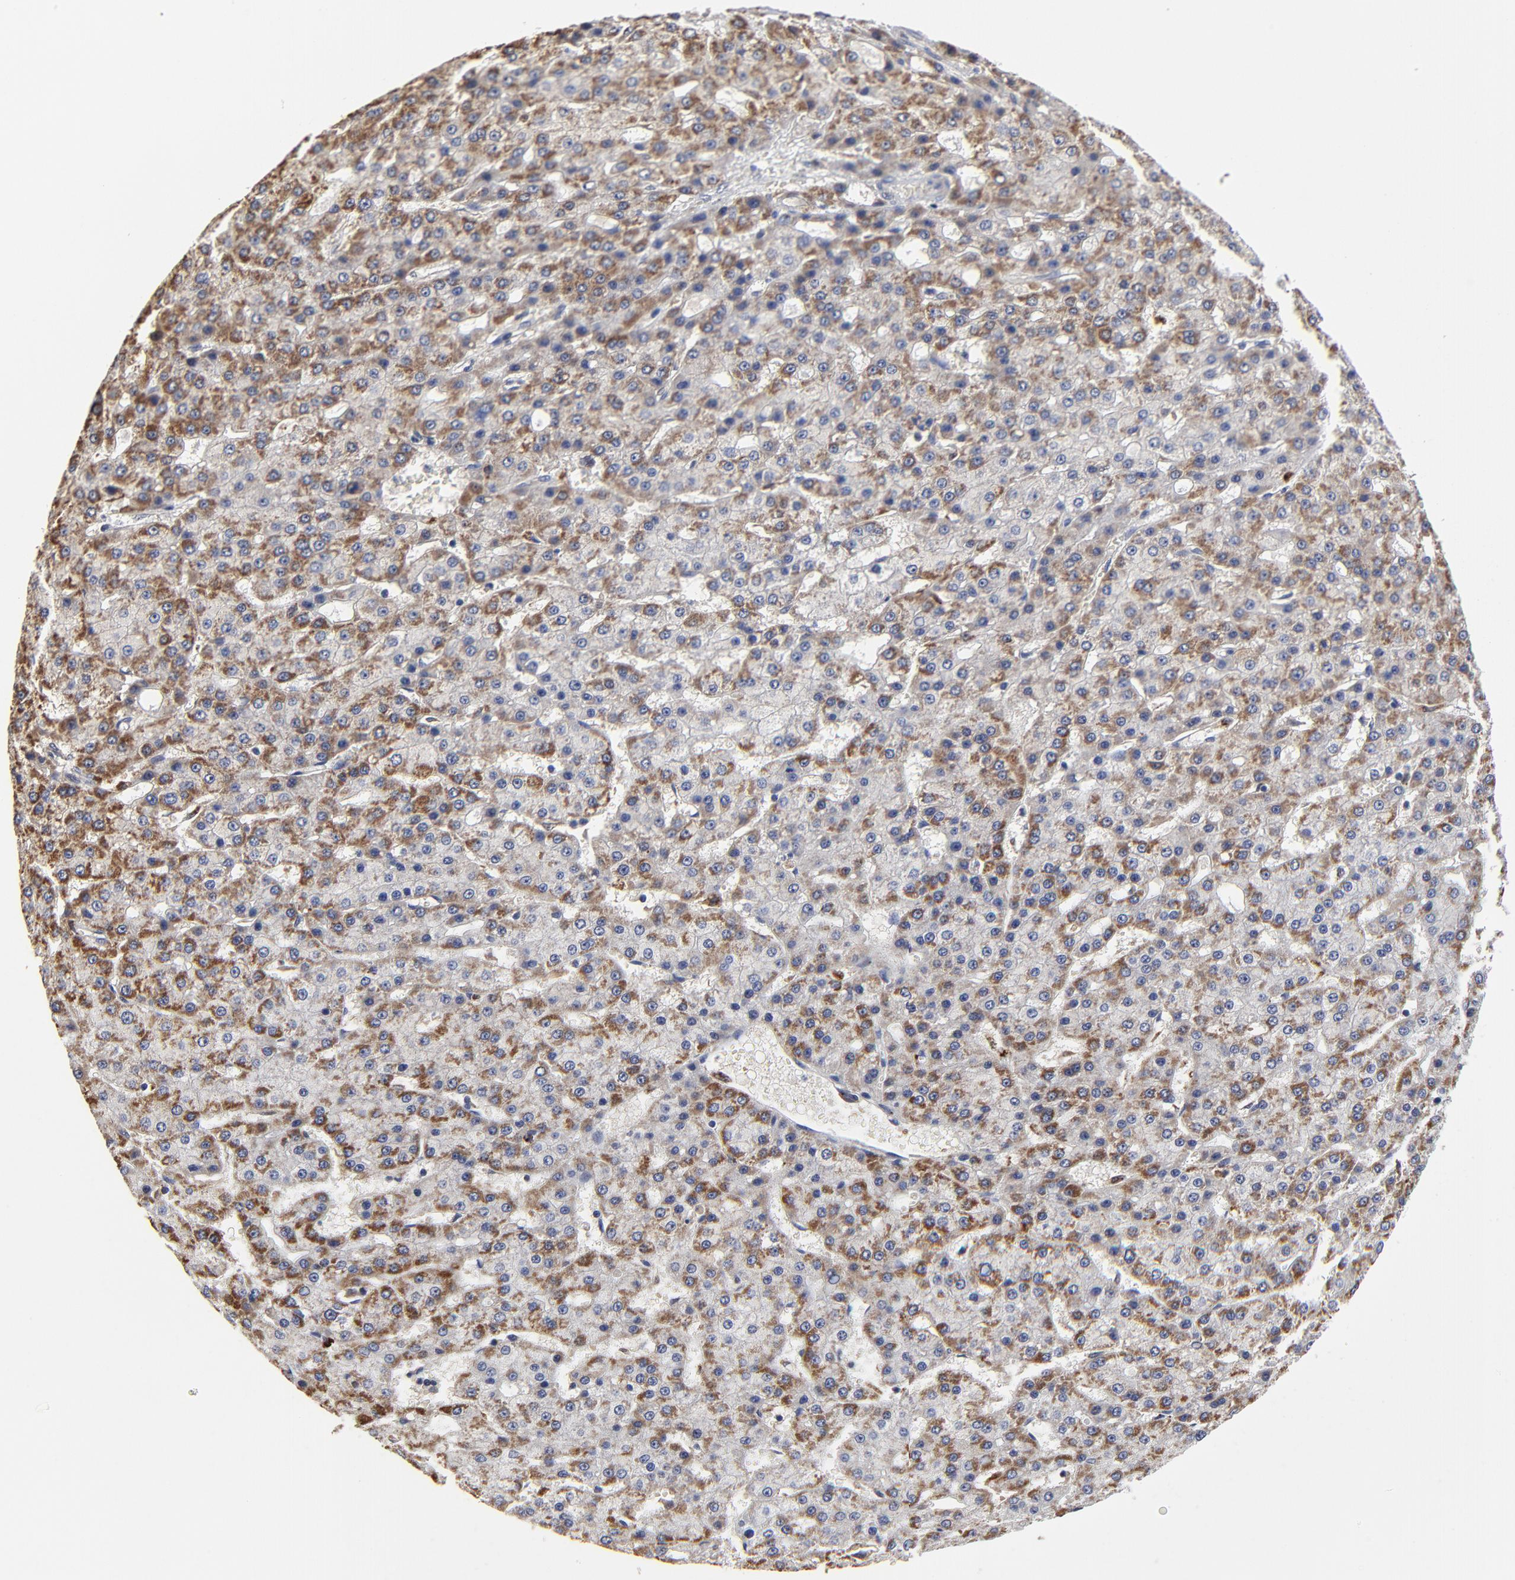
{"staining": {"intensity": "moderate", "quantity": ">75%", "location": "cytoplasmic/membranous"}, "tissue": "liver cancer", "cell_type": "Tumor cells", "image_type": "cancer", "snomed": [{"axis": "morphology", "description": "Carcinoma, Hepatocellular, NOS"}, {"axis": "topography", "description": "Liver"}], "caption": "This photomicrograph exhibits immunohistochemistry staining of liver hepatocellular carcinoma, with medium moderate cytoplasmic/membranous expression in approximately >75% of tumor cells.", "gene": "LGALS3", "patient": {"sex": "male", "age": 47}}